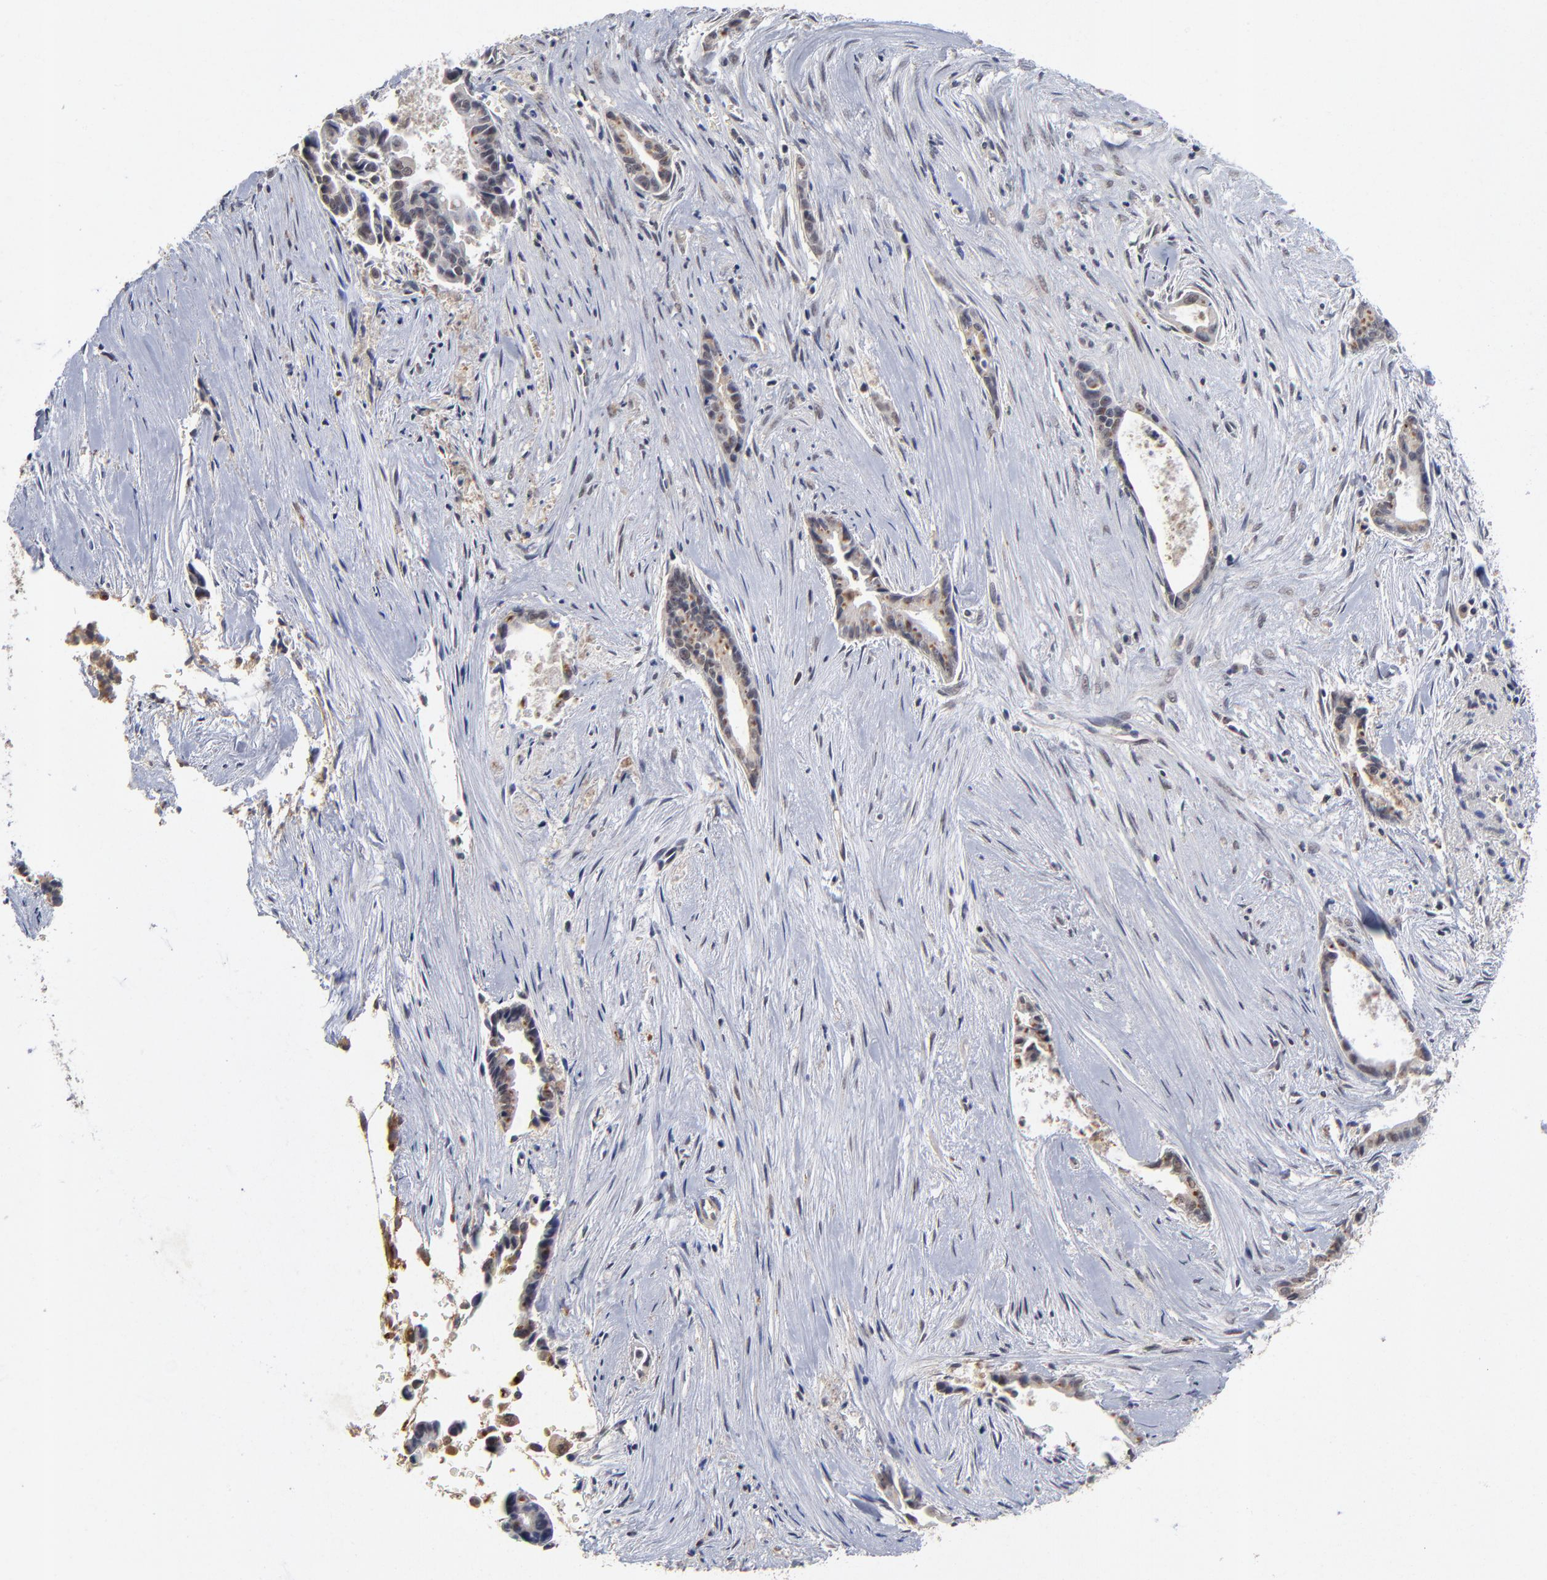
{"staining": {"intensity": "weak", "quantity": "25%-75%", "location": "cytoplasmic/membranous"}, "tissue": "liver cancer", "cell_type": "Tumor cells", "image_type": "cancer", "snomed": [{"axis": "morphology", "description": "Cholangiocarcinoma"}, {"axis": "topography", "description": "Liver"}], "caption": "Immunohistochemical staining of human liver cholangiocarcinoma shows low levels of weak cytoplasmic/membranous staining in approximately 25%-75% of tumor cells.", "gene": "WSB1", "patient": {"sex": "female", "age": 55}}